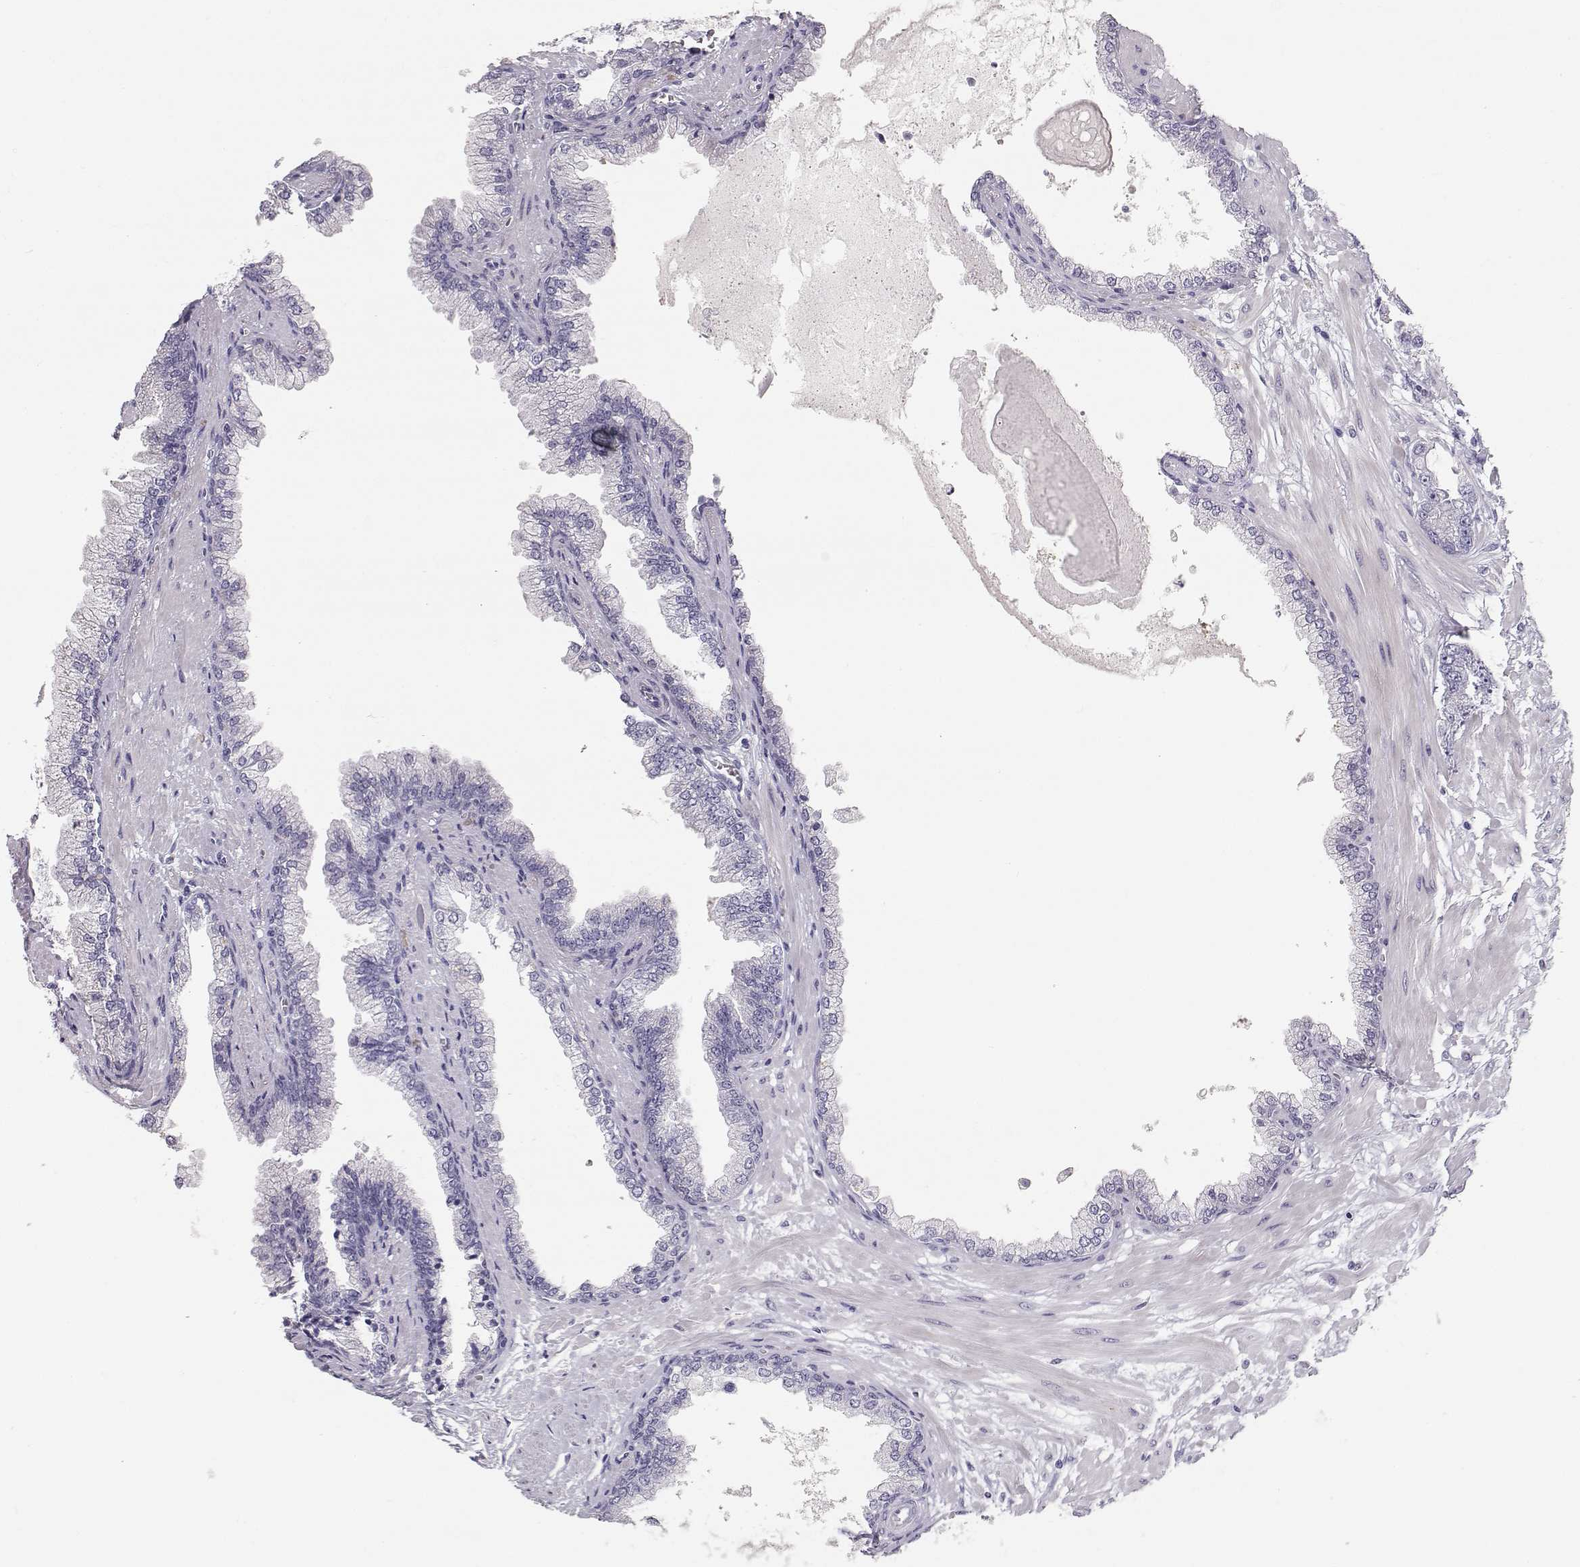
{"staining": {"intensity": "negative", "quantity": "none", "location": "none"}, "tissue": "prostate cancer", "cell_type": "Tumor cells", "image_type": "cancer", "snomed": [{"axis": "morphology", "description": "Adenocarcinoma, Low grade"}, {"axis": "topography", "description": "Prostate"}], "caption": "Immunohistochemistry of prostate cancer (adenocarcinoma (low-grade)) displays no staining in tumor cells. (Brightfield microscopy of DAB IHC at high magnification).", "gene": "TTC26", "patient": {"sex": "male", "age": 64}}